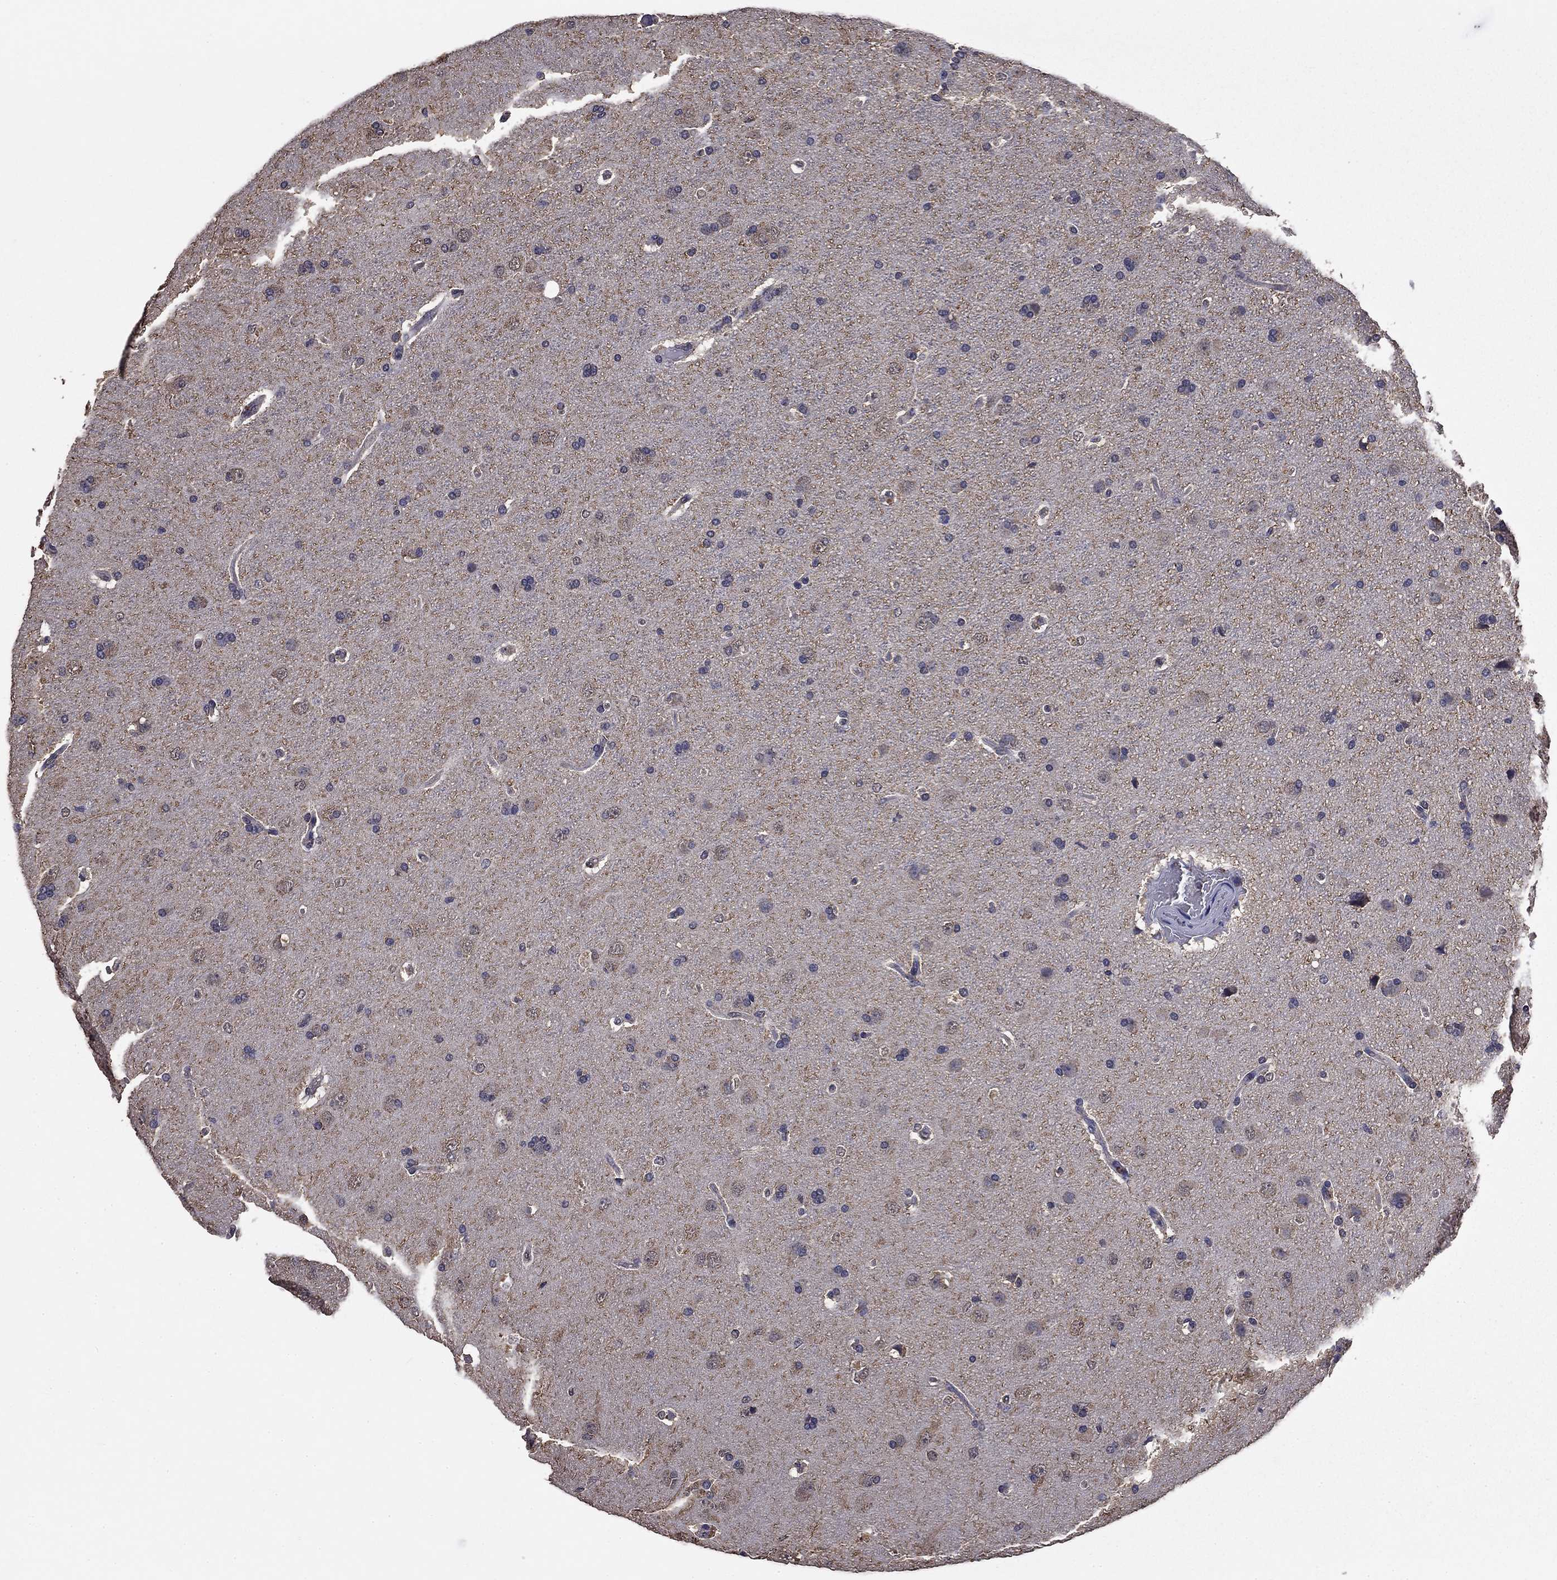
{"staining": {"intensity": "negative", "quantity": "none", "location": "none"}, "tissue": "glioma", "cell_type": "Tumor cells", "image_type": "cancer", "snomed": [{"axis": "morphology", "description": "Glioma, malignant, NOS"}, {"axis": "topography", "description": "Cerebral cortex"}], "caption": "DAB (3,3'-diaminobenzidine) immunohistochemical staining of human glioma (malignant) demonstrates no significant staining in tumor cells.", "gene": "MFAP3L", "patient": {"sex": "male", "age": 58}}